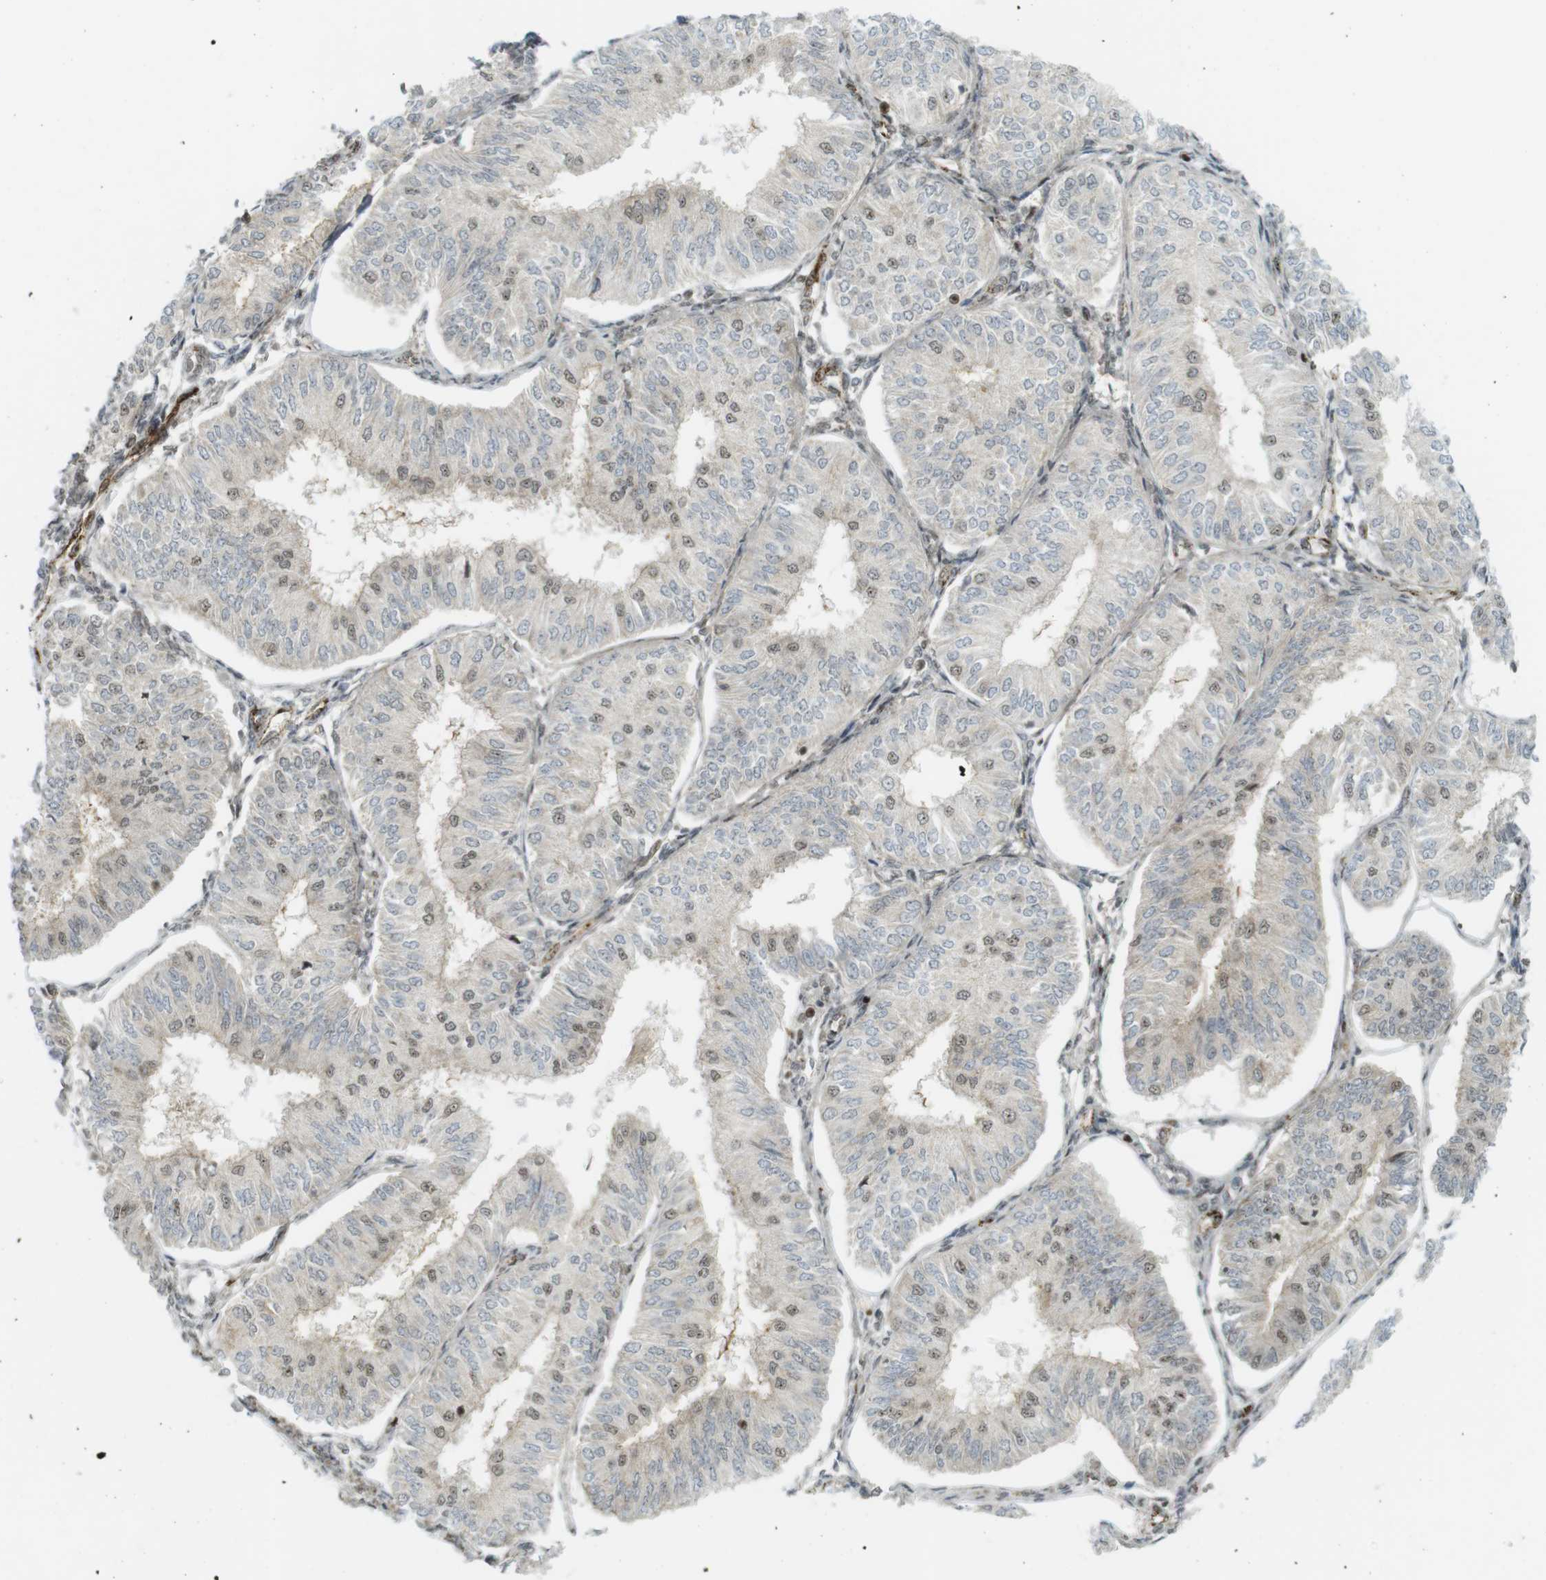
{"staining": {"intensity": "moderate", "quantity": "<25%", "location": "nuclear"}, "tissue": "endometrial cancer", "cell_type": "Tumor cells", "image_type": "cancer", "snomed": [{"axis": "morphology", "description": "Adenocarcinoma, NOS"}, {"axis": "topography", "description": "Endometrium"}], "caption": "Protein staining by immunohistochemistry exhibits moderate nuclear expression in approximately <25% of tumor cells in adenocarcinoma (endometrial).", "gene": "PPP1R13B", "patient": {"sex": "female", "age": 58}}